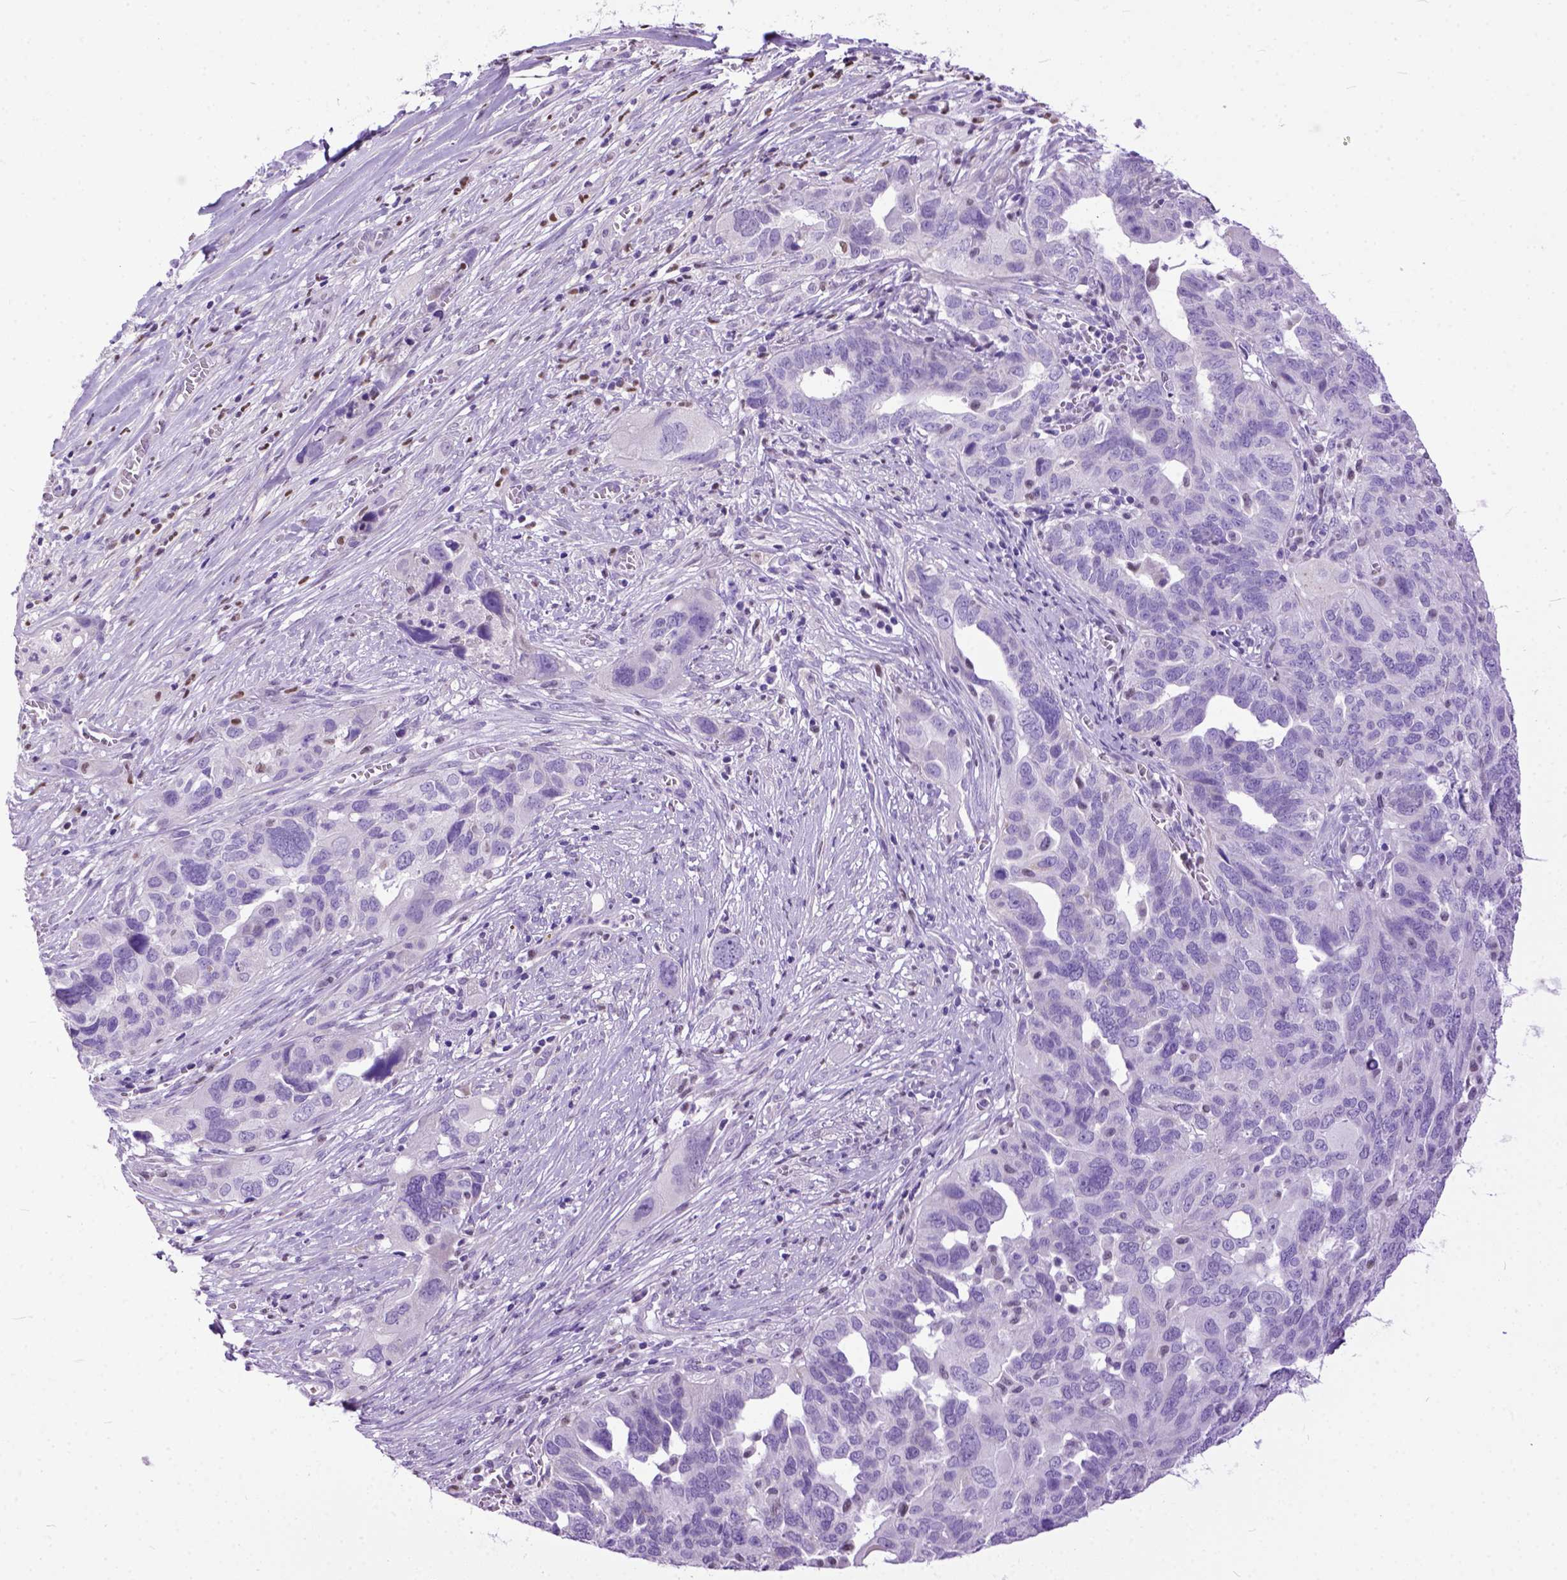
{"staining": {"intensity": "negative", "quantity": "none", "location": "none"}, "tissue": "ovarian cancer", "cell_type": "Tumor cells", "image_type": "cancer", "snomed": [{"axis": "morphology", "description": "Carcinoma, endometroid"}, {"axis": "topography", "description": "Soft tissue"}, {"axis": "topography", "description": "Ovary"}], "caption": "Immunohistochemical staining of human ovarian endometroid carcinoma demonstrates no significant positivity in tumor cells. Brightfield microscopy of IHC stained with DAB (brown) and hematoxylin (blue), captured at high magnification.", "gene": "CRB1", "patient": {"sex": "female", "age": 52}}